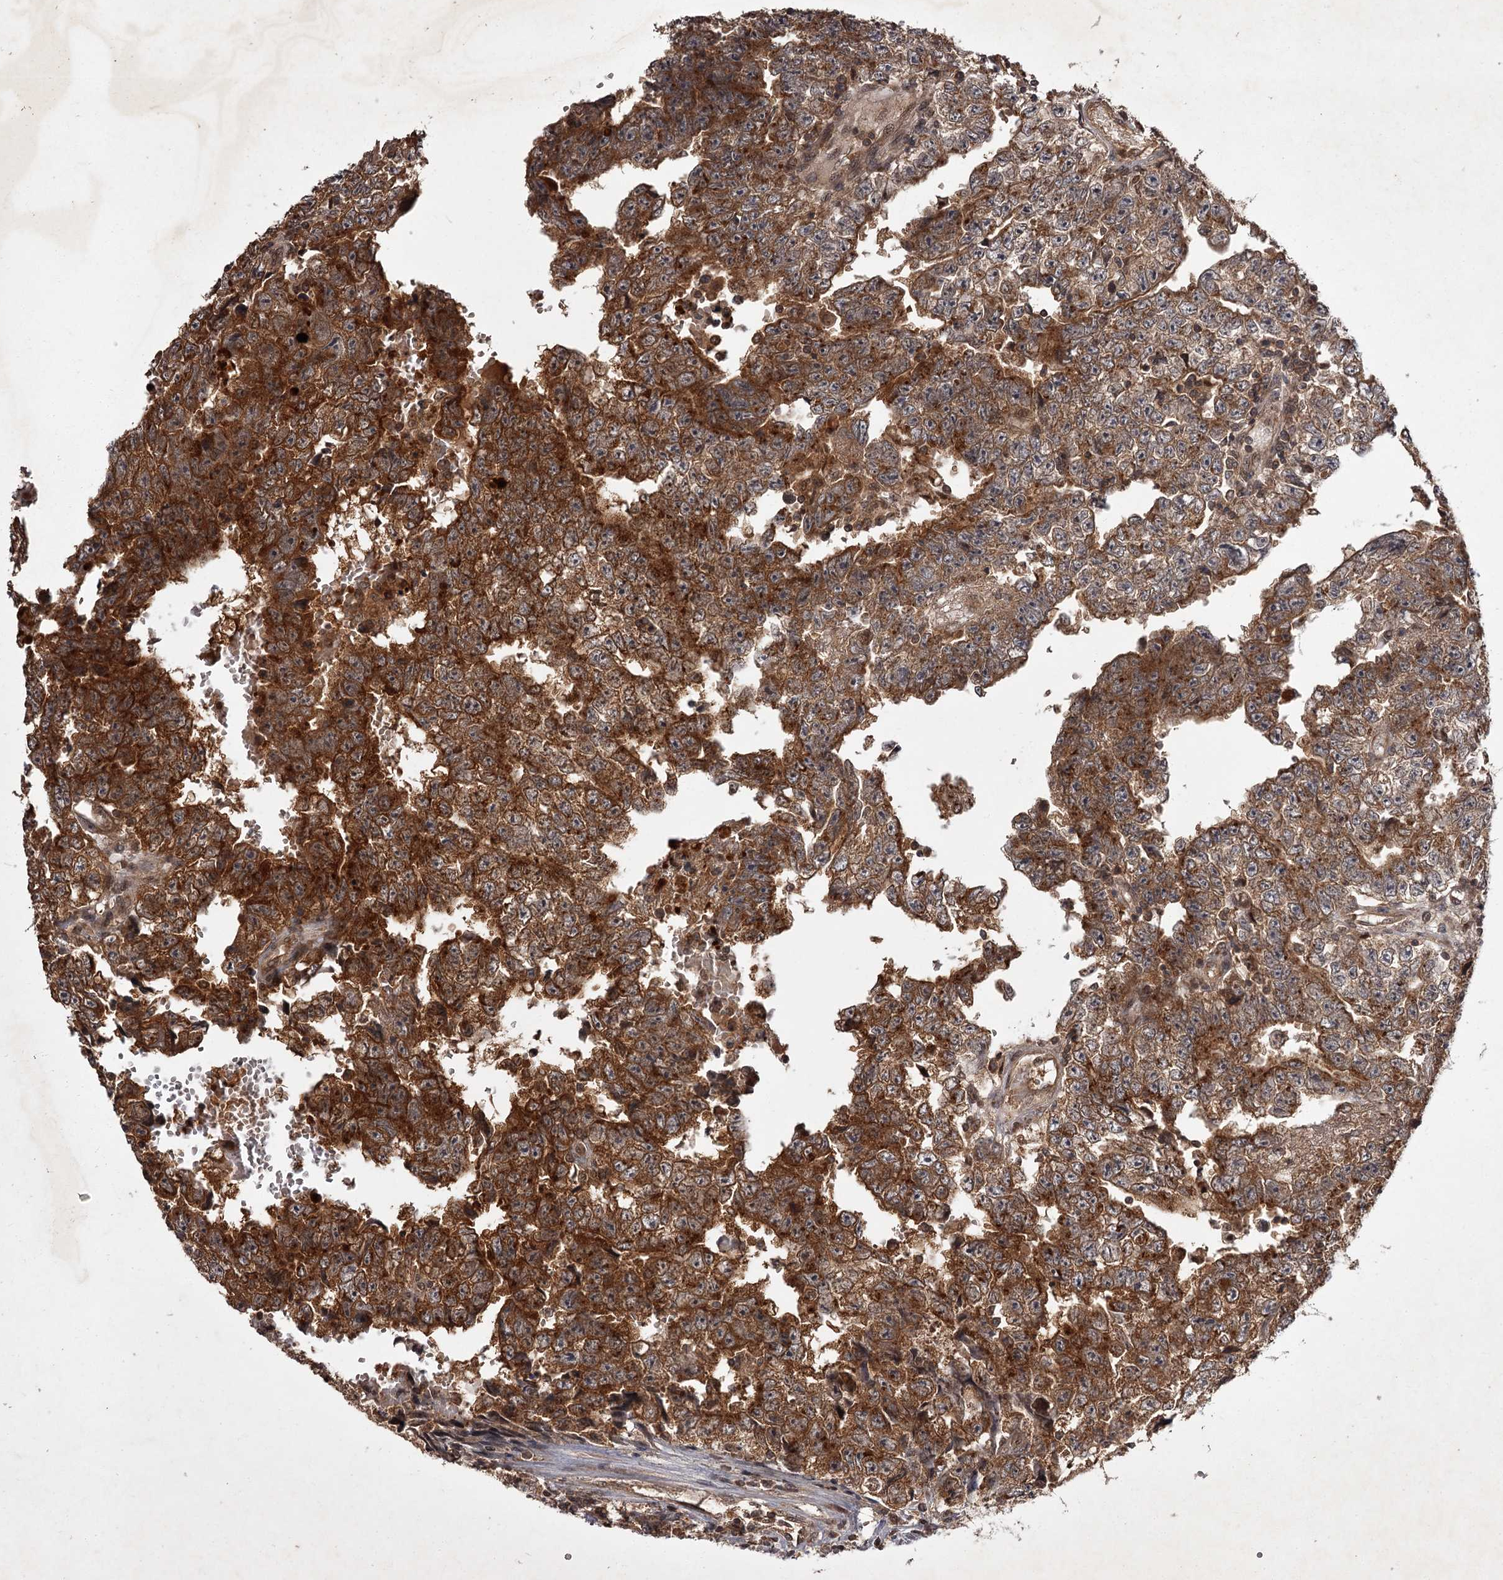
{"staining": {"intensity": "strong", "quantity": "25%-75%", "location": "cytoplasmic/membranous"}, "tissue": "testis cancer", "cell_type": "Tumor cells", "image_type": "cancer", "snomed": [{"axis": "morphology", "description": "Carcinoma, Embryonal, NOS"}, {"axis": "topography", "description": "Testis"}], "caption": "Immunohistochemical staining of testis cancer demonstrates high levels of strong cytoplasmic/membranous protein staining in approximately 25%-75% of tumor cells. (IHC, brightfield microscopy, high magnification).", "gene": "TBC1D23", "patient": {"sex": "male", "age": 25}}